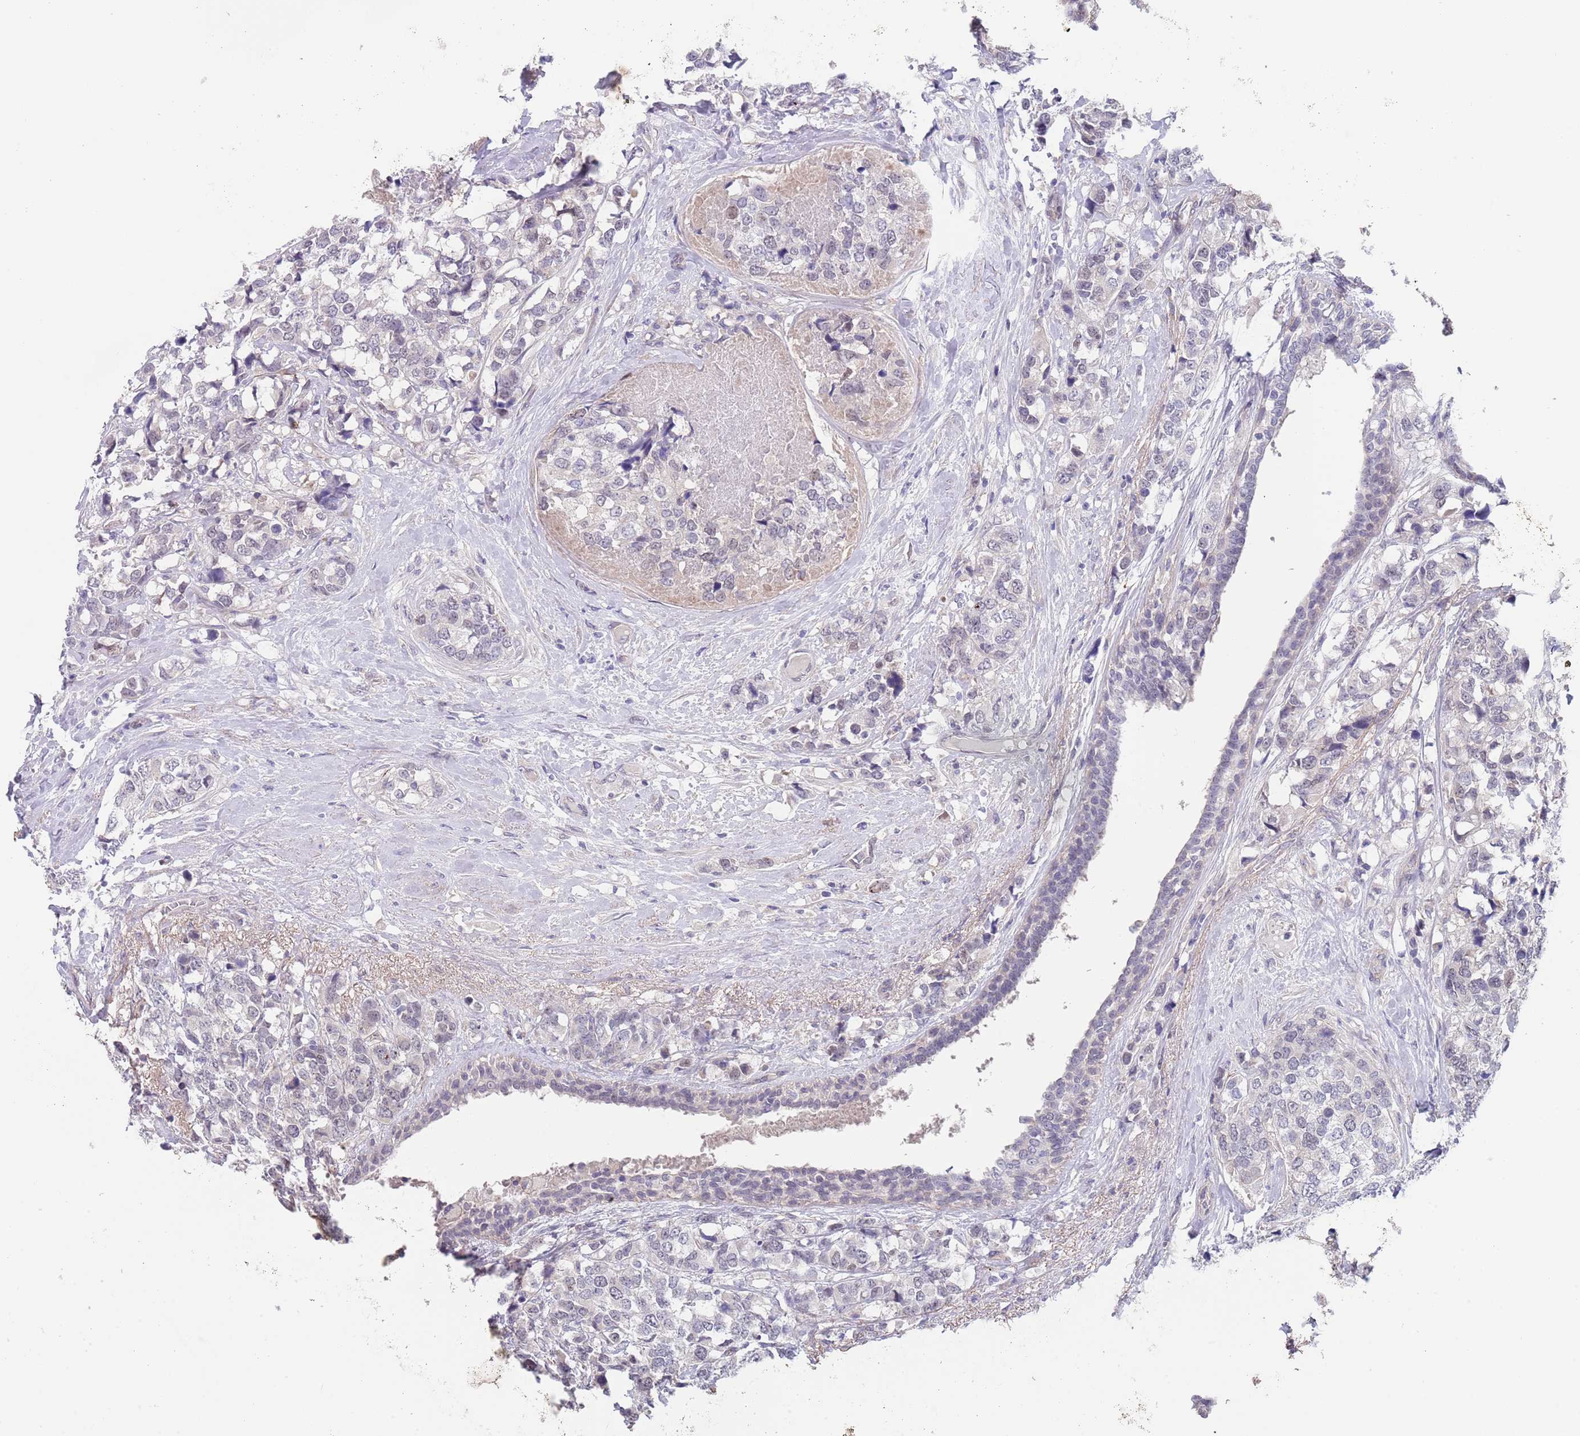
{"staining": {"intensity": "weak", "quantity": "<25%", "location": "nuclear"}, "tissue": "breast cancer", "cell_type": "Tumor cells", "image_type": "cancer", "snomed": [{"axis": "morphology", "description": "Lobular carcinoma"}, {"axis": "topography", "description": "Breast"}], "caption": "A high-resolution histopathology image shows immunohistochemistry (IHC) staining of breast lobular carcinoma, which displays no significant expression in tumor cells.", "gene": "RNF169", "patient": {"sex": "female", "age": 59}}